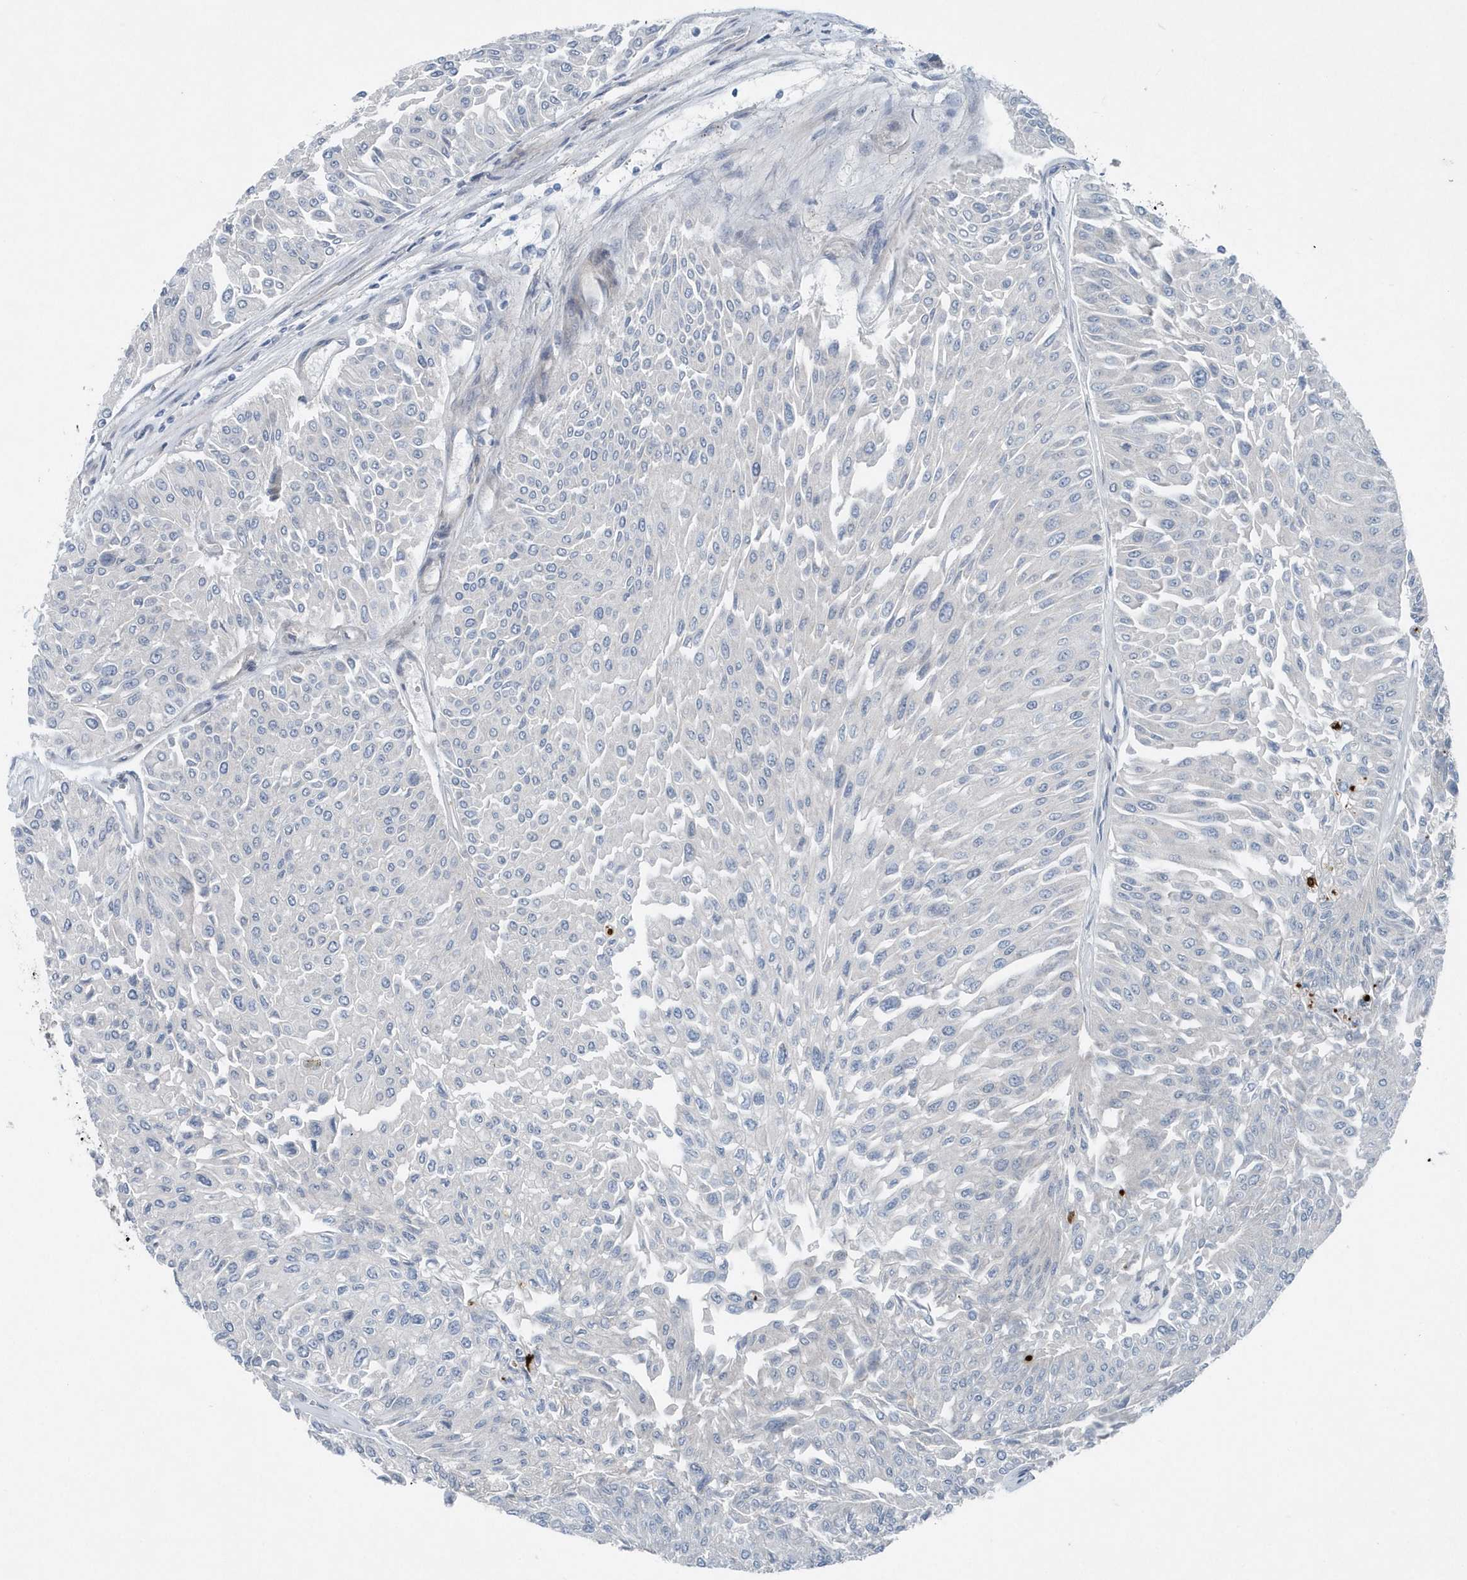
{"staining": {"intensity": "negative", "quantity": "none", "location": "none"}, "tissue": "urothelial cancer", "cell_type": "Tumor cells", "image_type": "cancer", "snomed": [{"axis": "morphology", "description": "Urothelial carcinoma, Low grade"}, {"axis": "topography", "description": "Urinary bladder"}], "caption": "Immunohistochemistry micrograph of neoplastic tissue: urothelial cancer stained with DAB (3,3'-diaminobenzidine) demonstrates no significant protein positivity in tumor cells.", "gene": "MCC", "patient": {"sex": "male", "age": 67}}